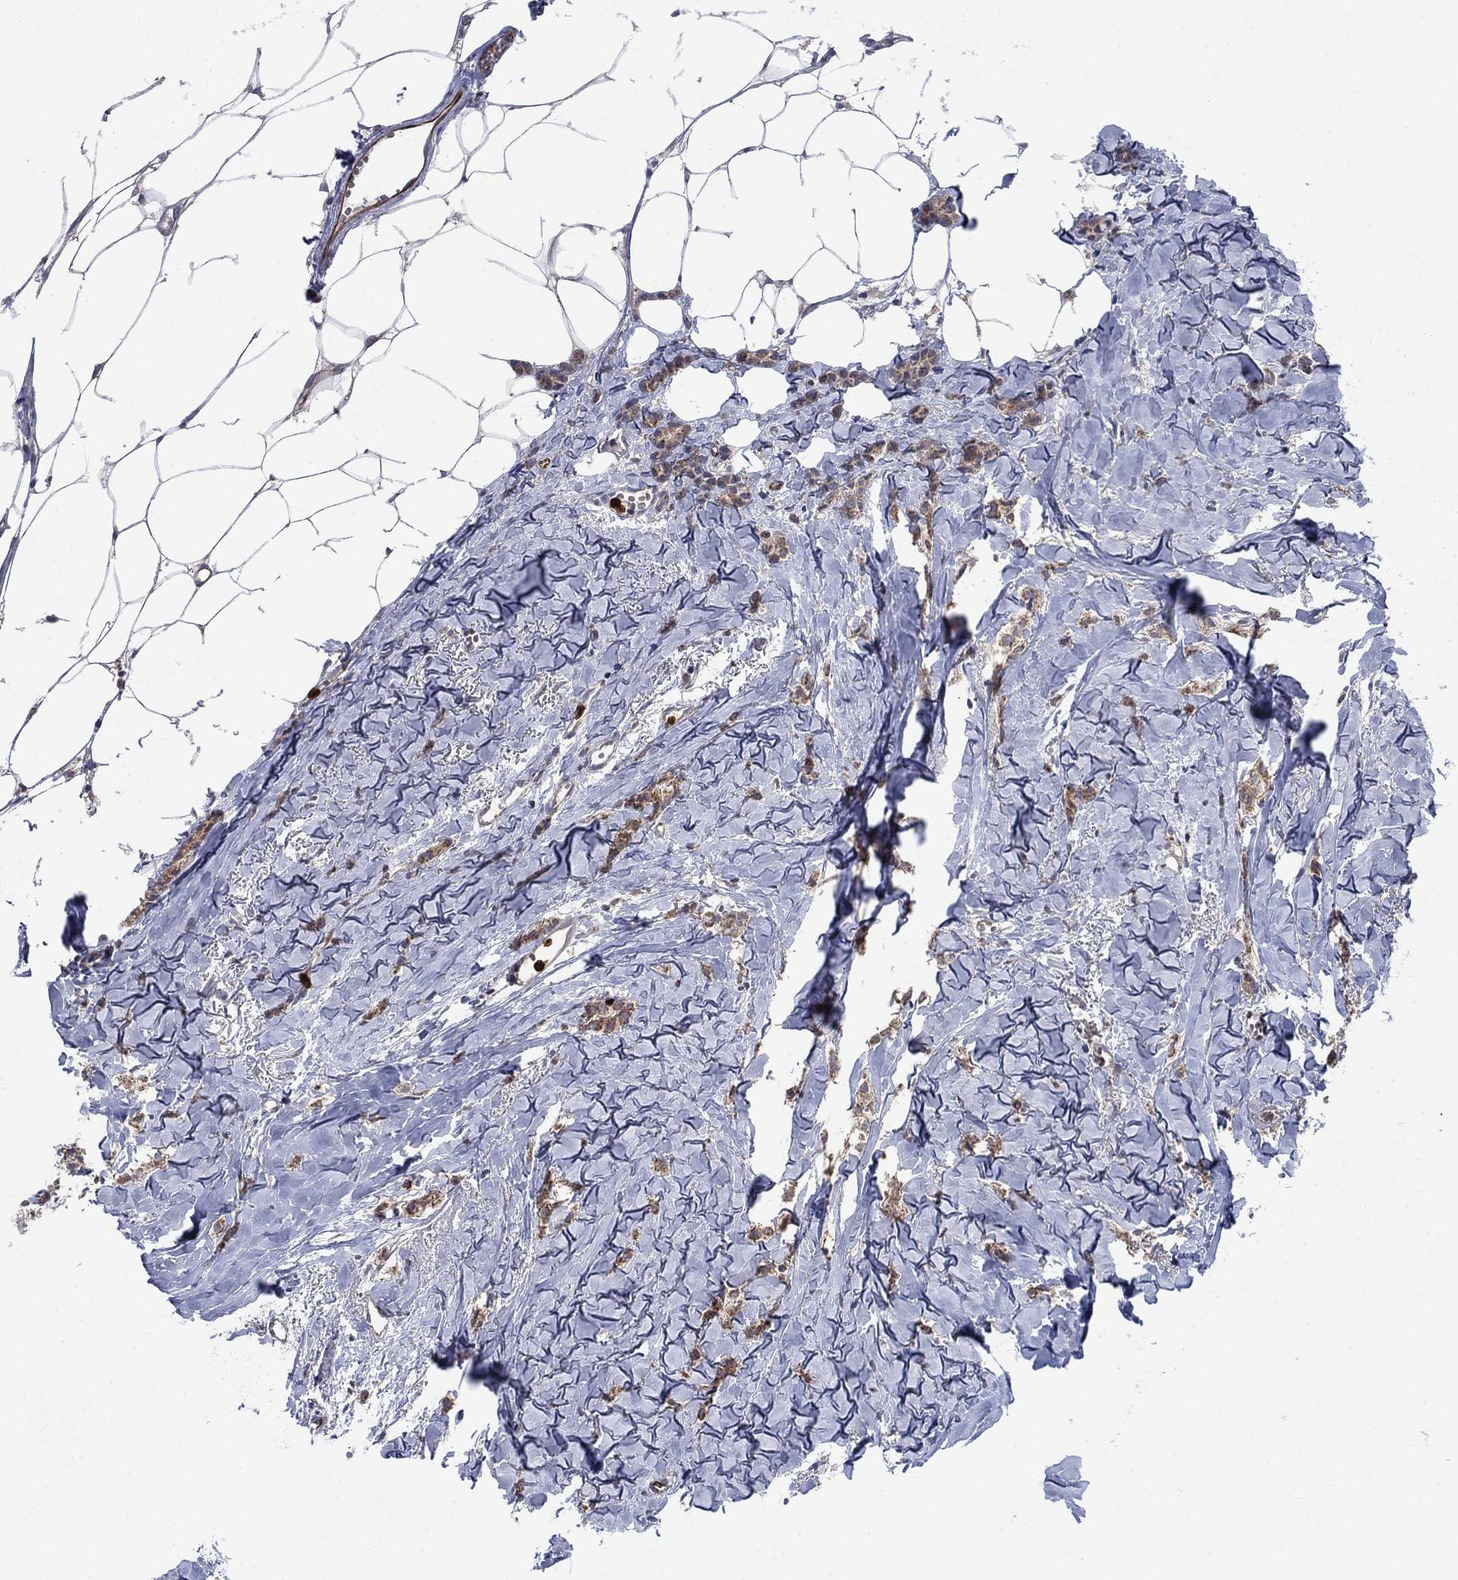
{"staining": {"intensity": "moderate", "quantity": ">75%", "location": "cytoplasmic/membranous"}, "tissue": "breast cancer", "cell_type": "Tumor cells", "image_type": "cancer", "snomed": [{"axis": "morphology", "description": "Duct carcinoma"}, {"axis": "topography", "description": "Breast"}], "caption": "Brown immunohistochemical staining in intraductal carcinoma (breast) exhibits moderate cytoplasmic/membranous positivity in approximately >75% of tumor cells.", "gene": "RNF19B", "patient": {"sex": "female", "age": 85}}